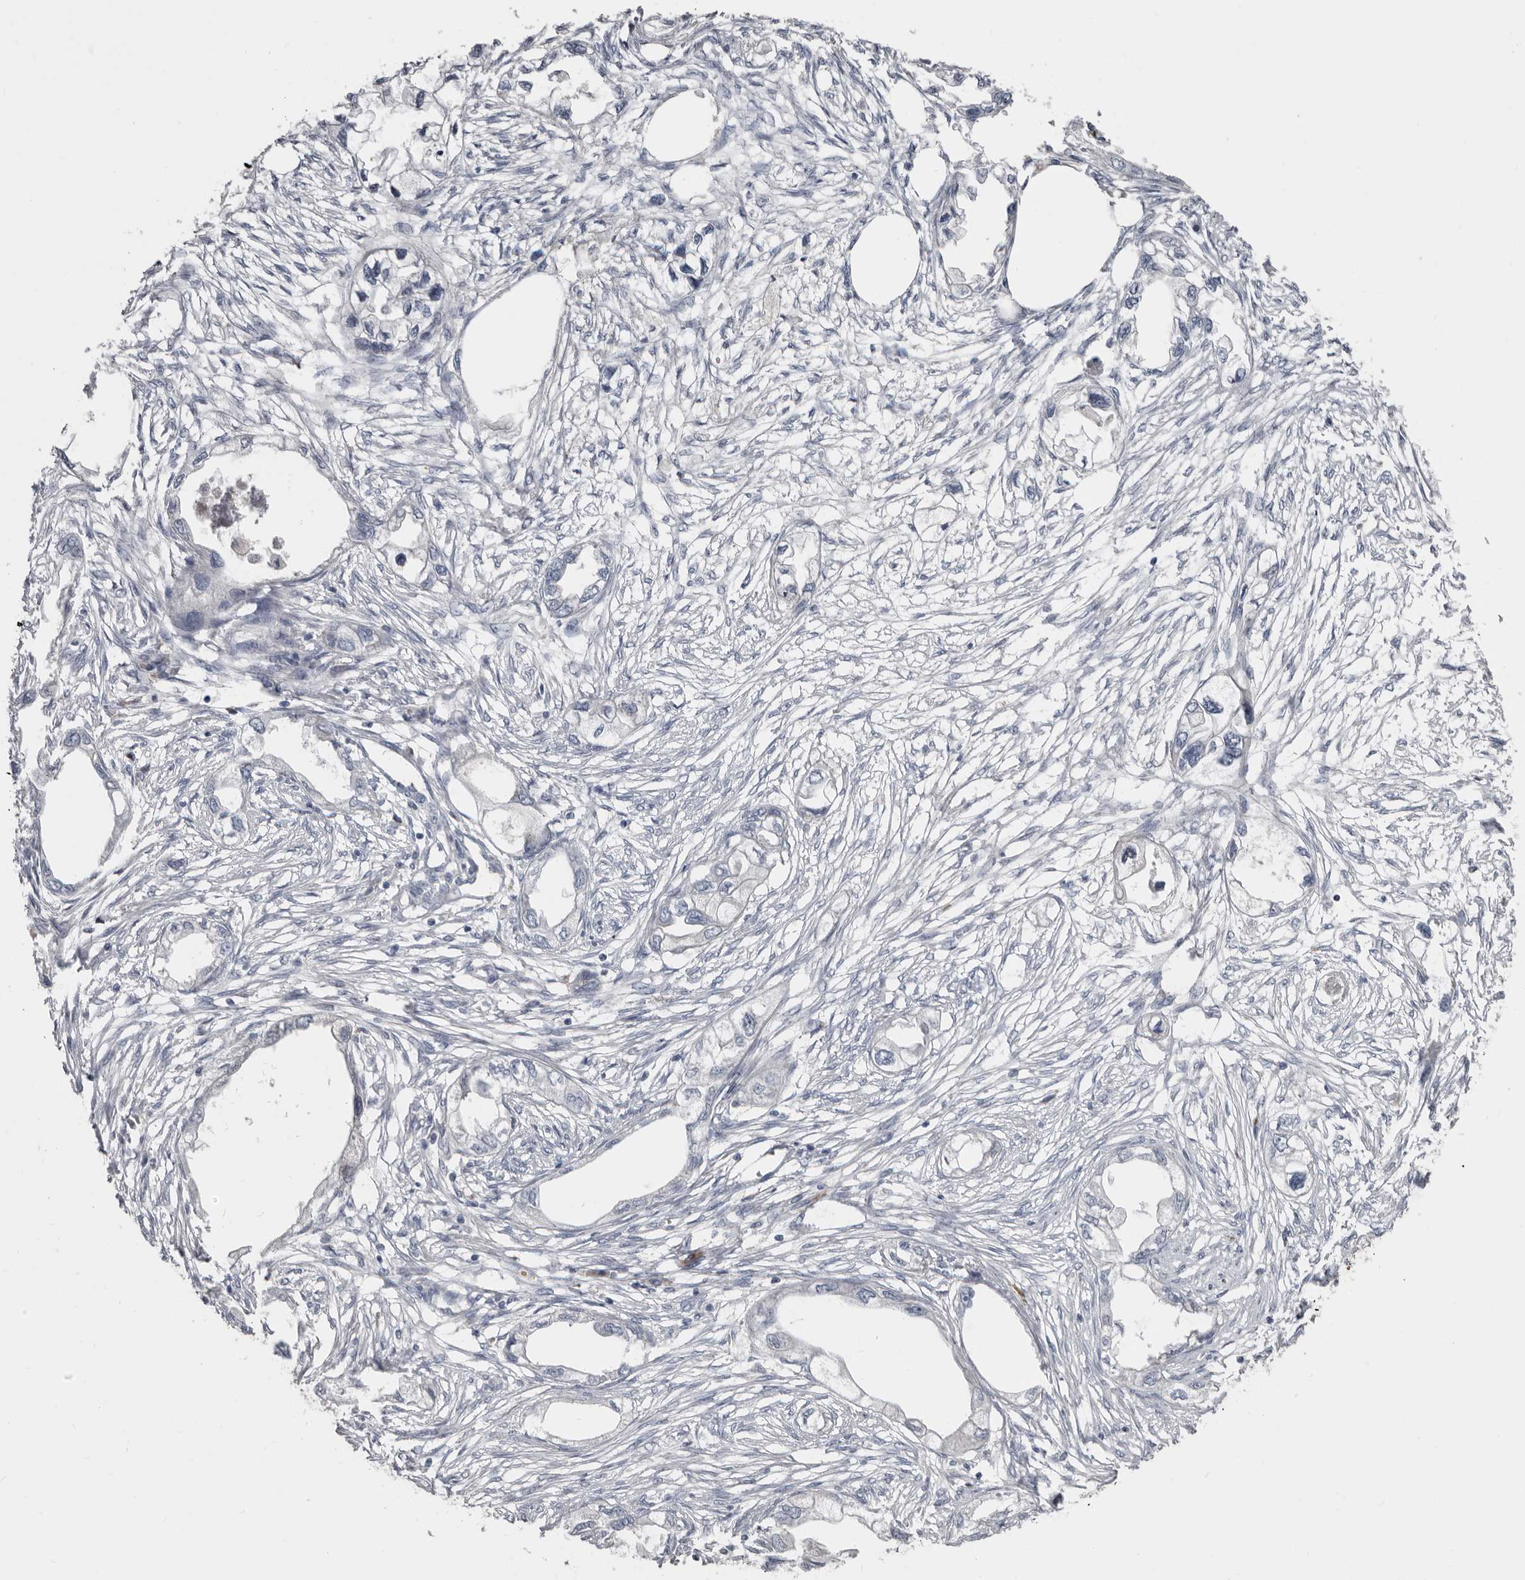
{"staining": {"intensity": "negative", "quantity": "none", "location": "none"}, "tissue": "endometrial cancer", "cell_type": "Tumor cells", "image_type": "cancer", "snomed": [{"axis": "morphology", "description": "Adenocarcinoma, NOS"}, {"axis": "morphology", "description": "Adenocarcinoma, metastatic, NOS"}, {"axis": "topography", "description": "Adipose tissue"}, {"axis": "topography", "description": "Endometrium"}], "caption": "Tumor cells are negative for protein expression in human adenocarcinoma (endometrial).", "gene": "ZNF114", "patient": {"sex": "female", "age": 67}}